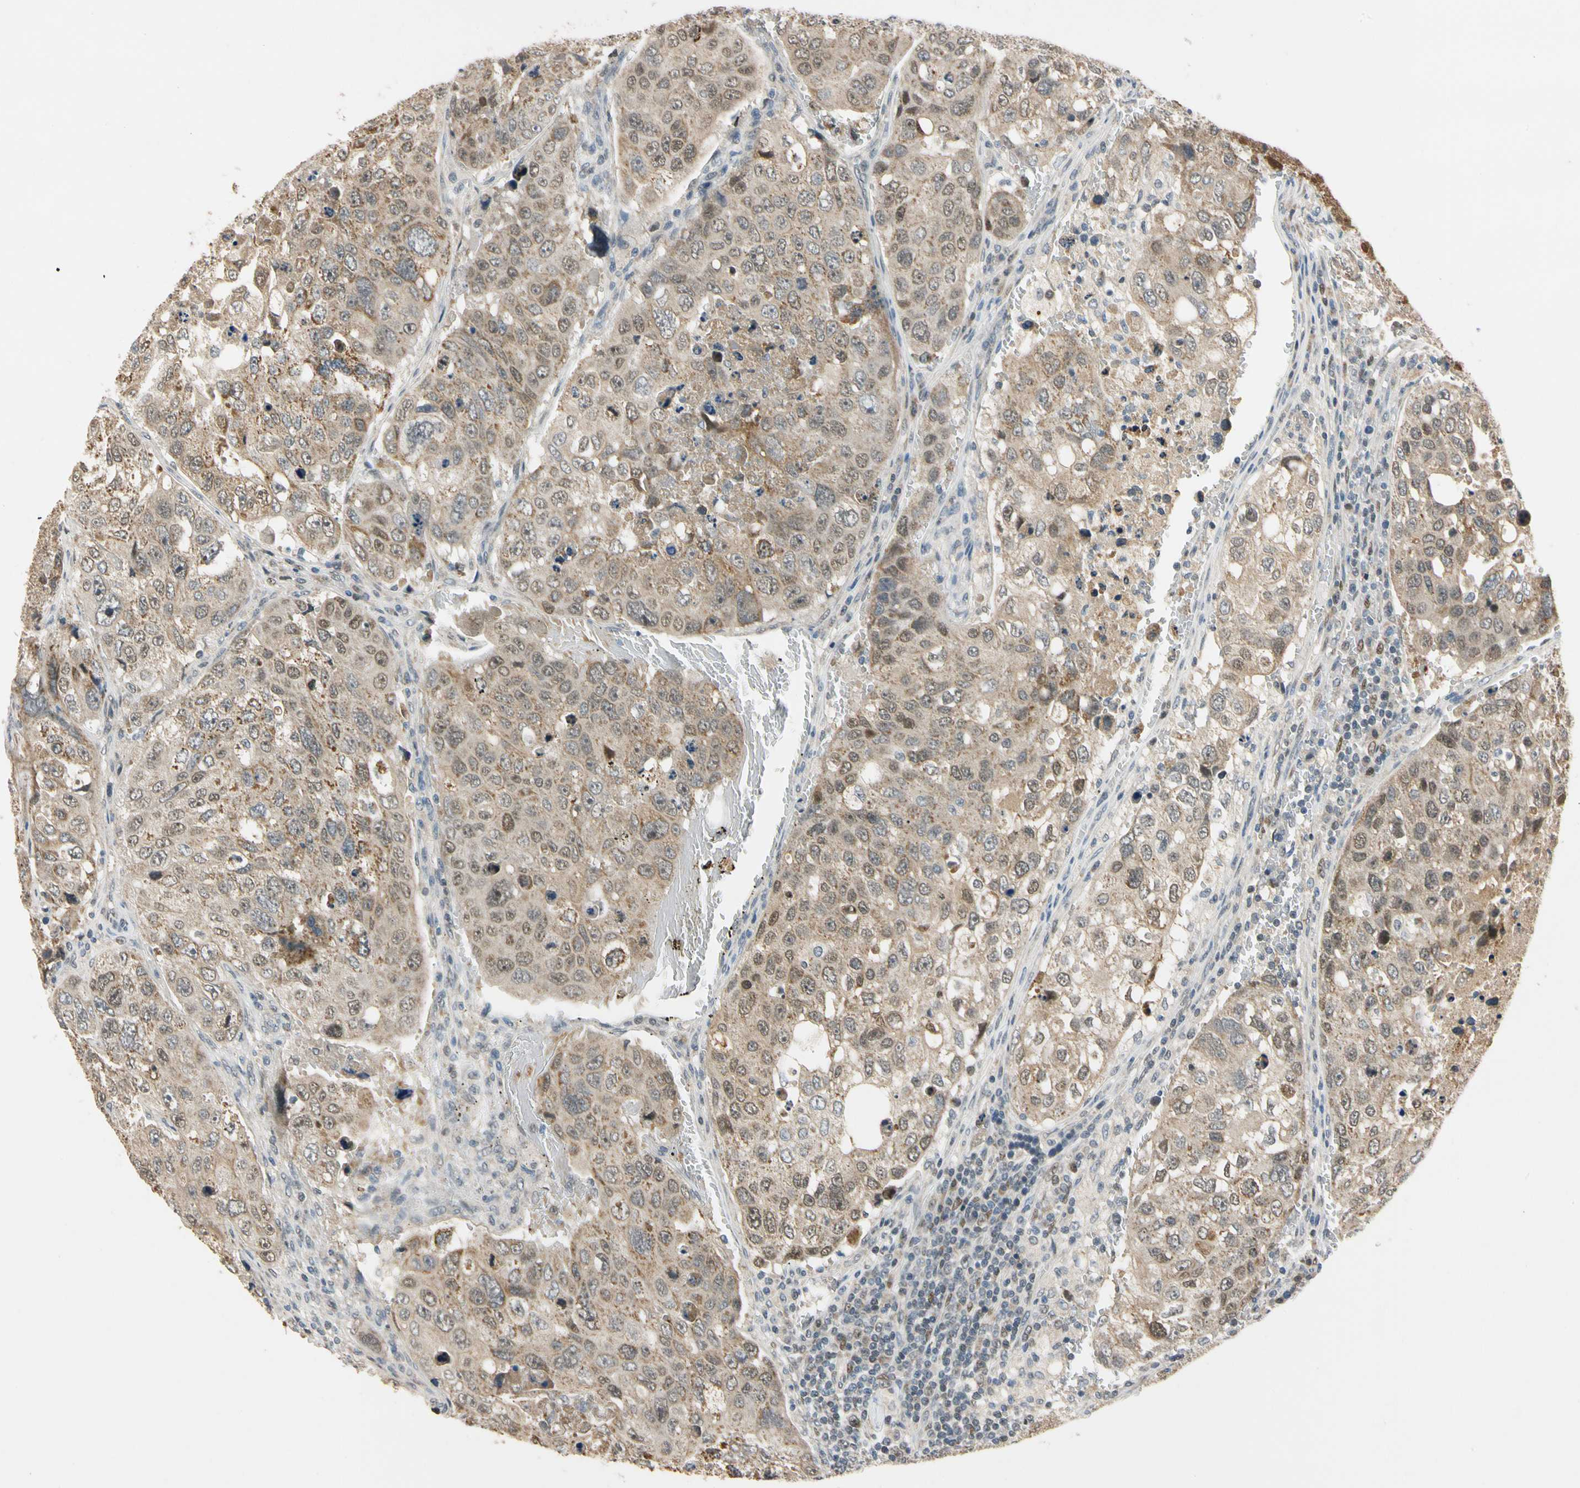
{"staining": {"intensity": "weak", "quantity": ">75%", "location": "cytoplasmic/membranous,nuclear"}, "tissue": "urothelial cancer", "cell_type": "Tumor cells", "image_type": "cancer", "snomed": [{"axis": "morphology", "description": "Urothelial carcinoma, High grade"}, {"axis": "topography", "description": "Lymph node"}, {"axis": "topography", "description": "Urinary bladder"}], "caption": "Brown immunohistochemical staining in human high-grade urothelial carcinoma displays weak cytoplasmic/membranous and nuclear positivity in approximately >75% of tumor cells.", "gene": "RIOX2", "patient": {"sex": "male", "age": 51}}